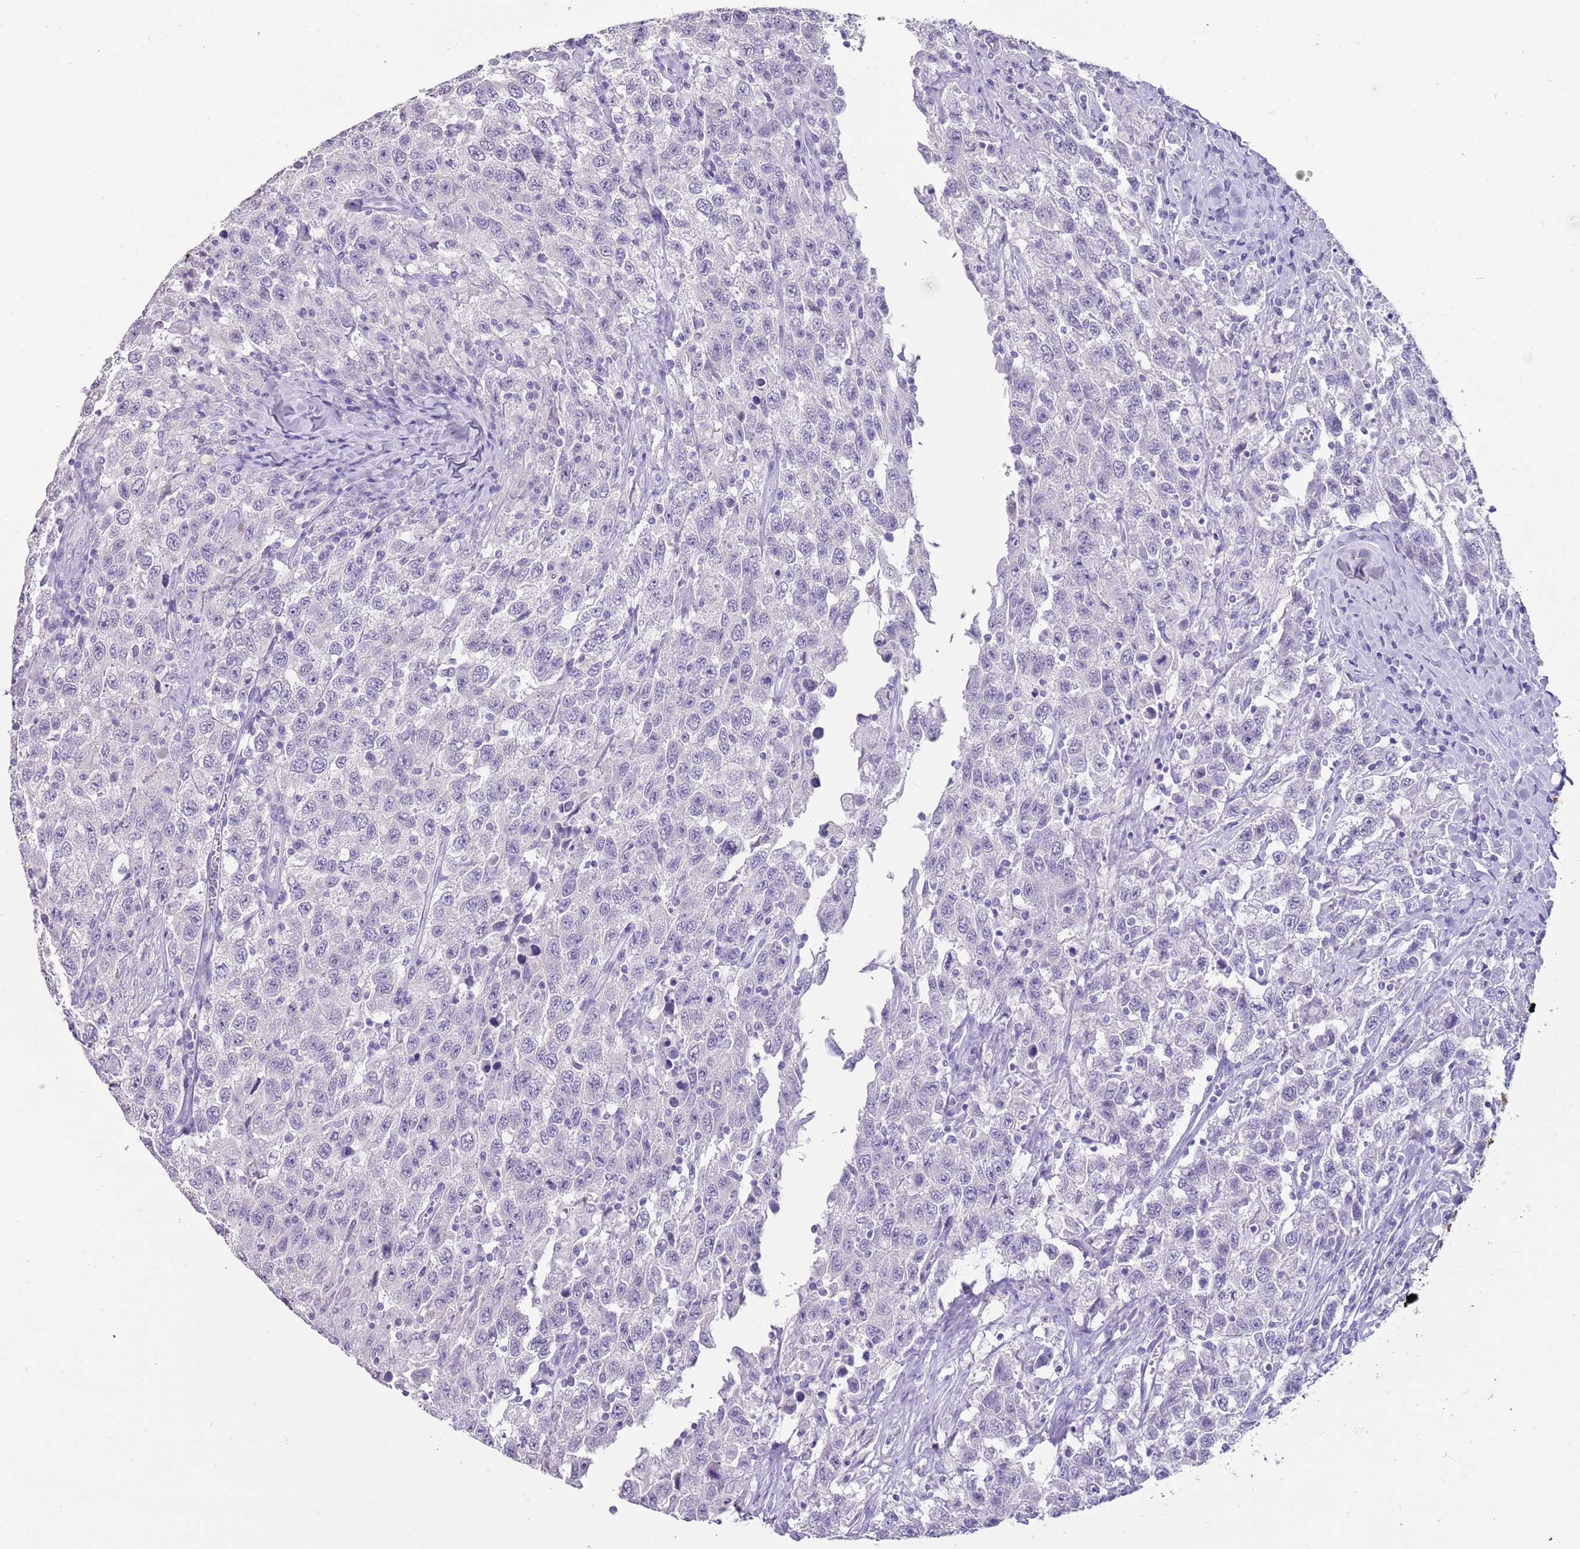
{"staining": {"intensity": "negative", "quantity": "none", "location": "none"}, "tissue": "testis cancer", "cell_type": "Tumor cells", "image_type": "cancer", "snomed": [{"axis": "morphology", "description": "Seminoma, NOS"}, {"axis": "topography", "description": "Testis"}], "caption": "The immunohistochemistry photomicrograph has no significant positivity in tumor cells of testis cancer tissue.", "gene": "NBPF3", "patient": {"sex": "male", "age": 65}}